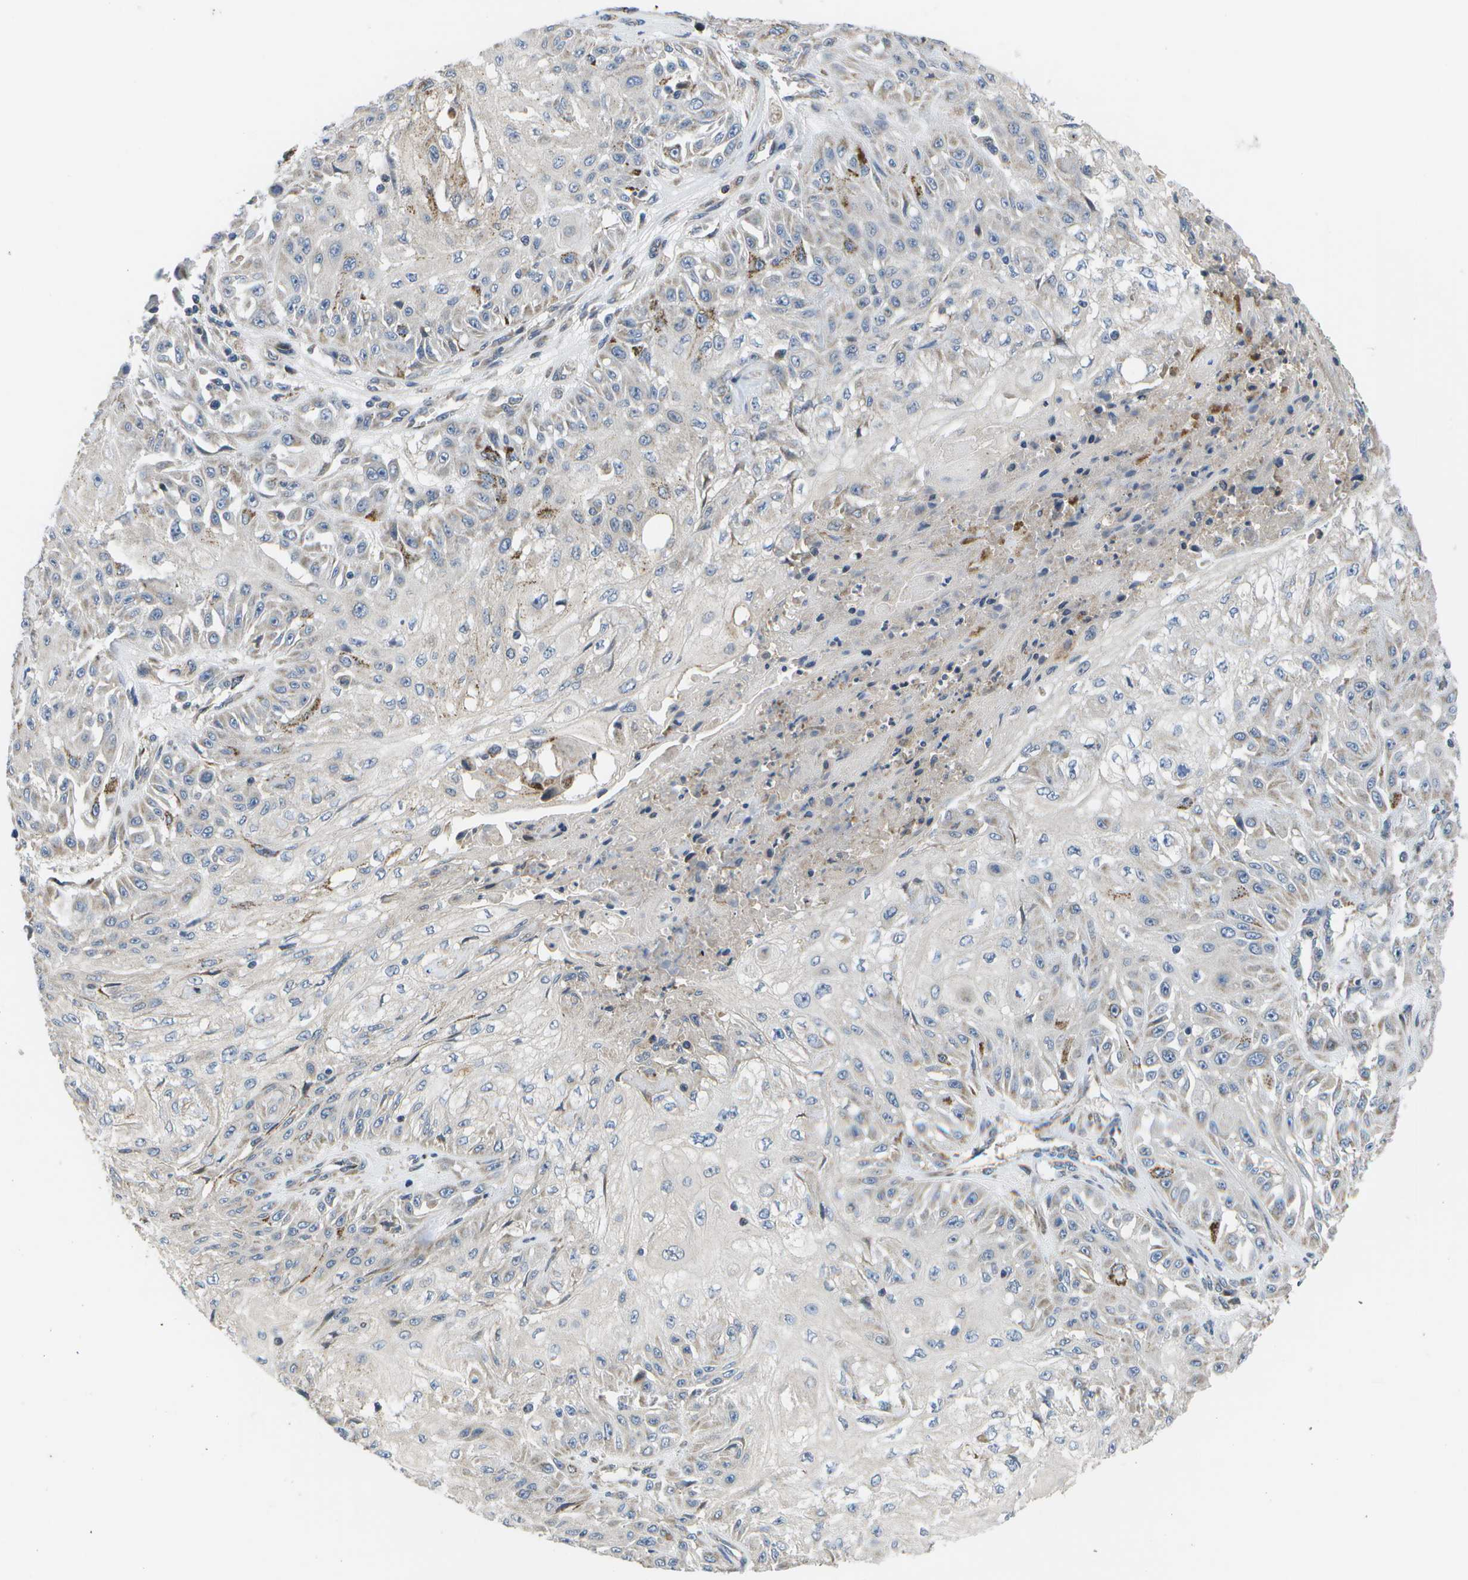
{"staining": {"intensity": "moderate", "quantity": "<25%", "location": "cytoplasmic/membranous"}, "tissue": "skin cancer", "cell_type": "Tumor cells", "image_type": "cancer", "snomed": [{"axis": "morphology", "description": "Squamous cell carcinoma, NOS"}, {"axis": "morphology", "description": "Squamous cell carcinoma, metastatic, NOS"}, {"axis": "topography", "description": "Skin"}, {"axis": "topography", "description": "Lymph node"}], "caption": "Squamous cell carcinoma (skin) was stained to show a protein in brown. There is low levels of moderate cytoplasmic/membranous positivity in about <25% of tumor cells.", "gene": "HADHA", "patient": {"sex": "male", "age": 75}}